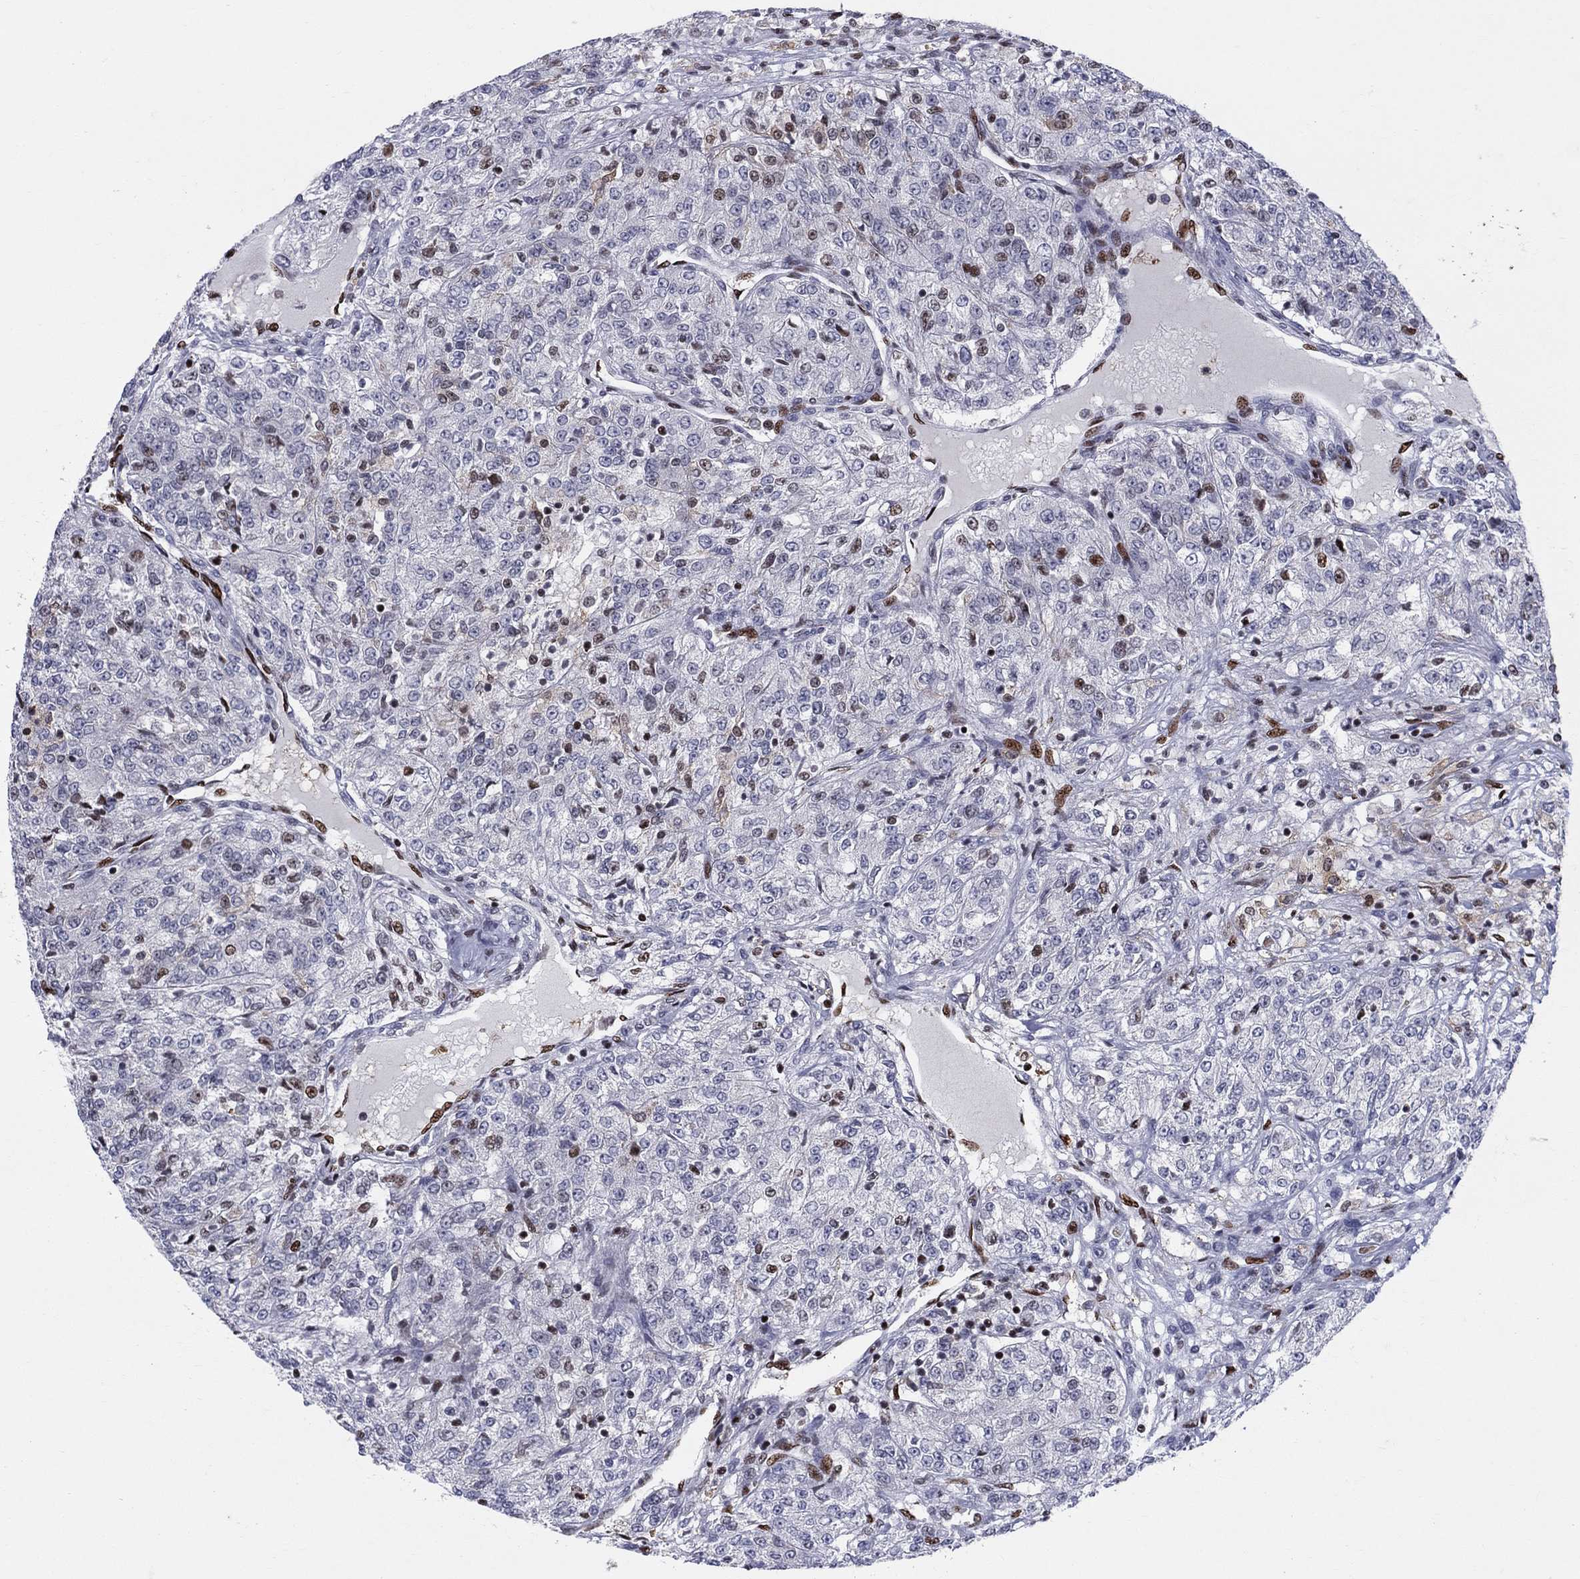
{"staining": {"intensity": "strong", "quantity": "<25%", "location": "nuclear"}, "tissue": "renal cancer", "cell_type": "Tumor cells", "image_type": "cancer", "snomed": [{"axis": "morphology", "description": "Adenocarcinoma, NOS"}, {"axis": "topography", "description": "Kidney"}], "caption": "Strong nuclear positivity for a protein is identified in about <25% of tumor cells of adenocarcinoma (renal) using immunohistochemistry (IHC).", "gene": "ZNHIT3", "patient": {"sex": "female", "age": 63}}